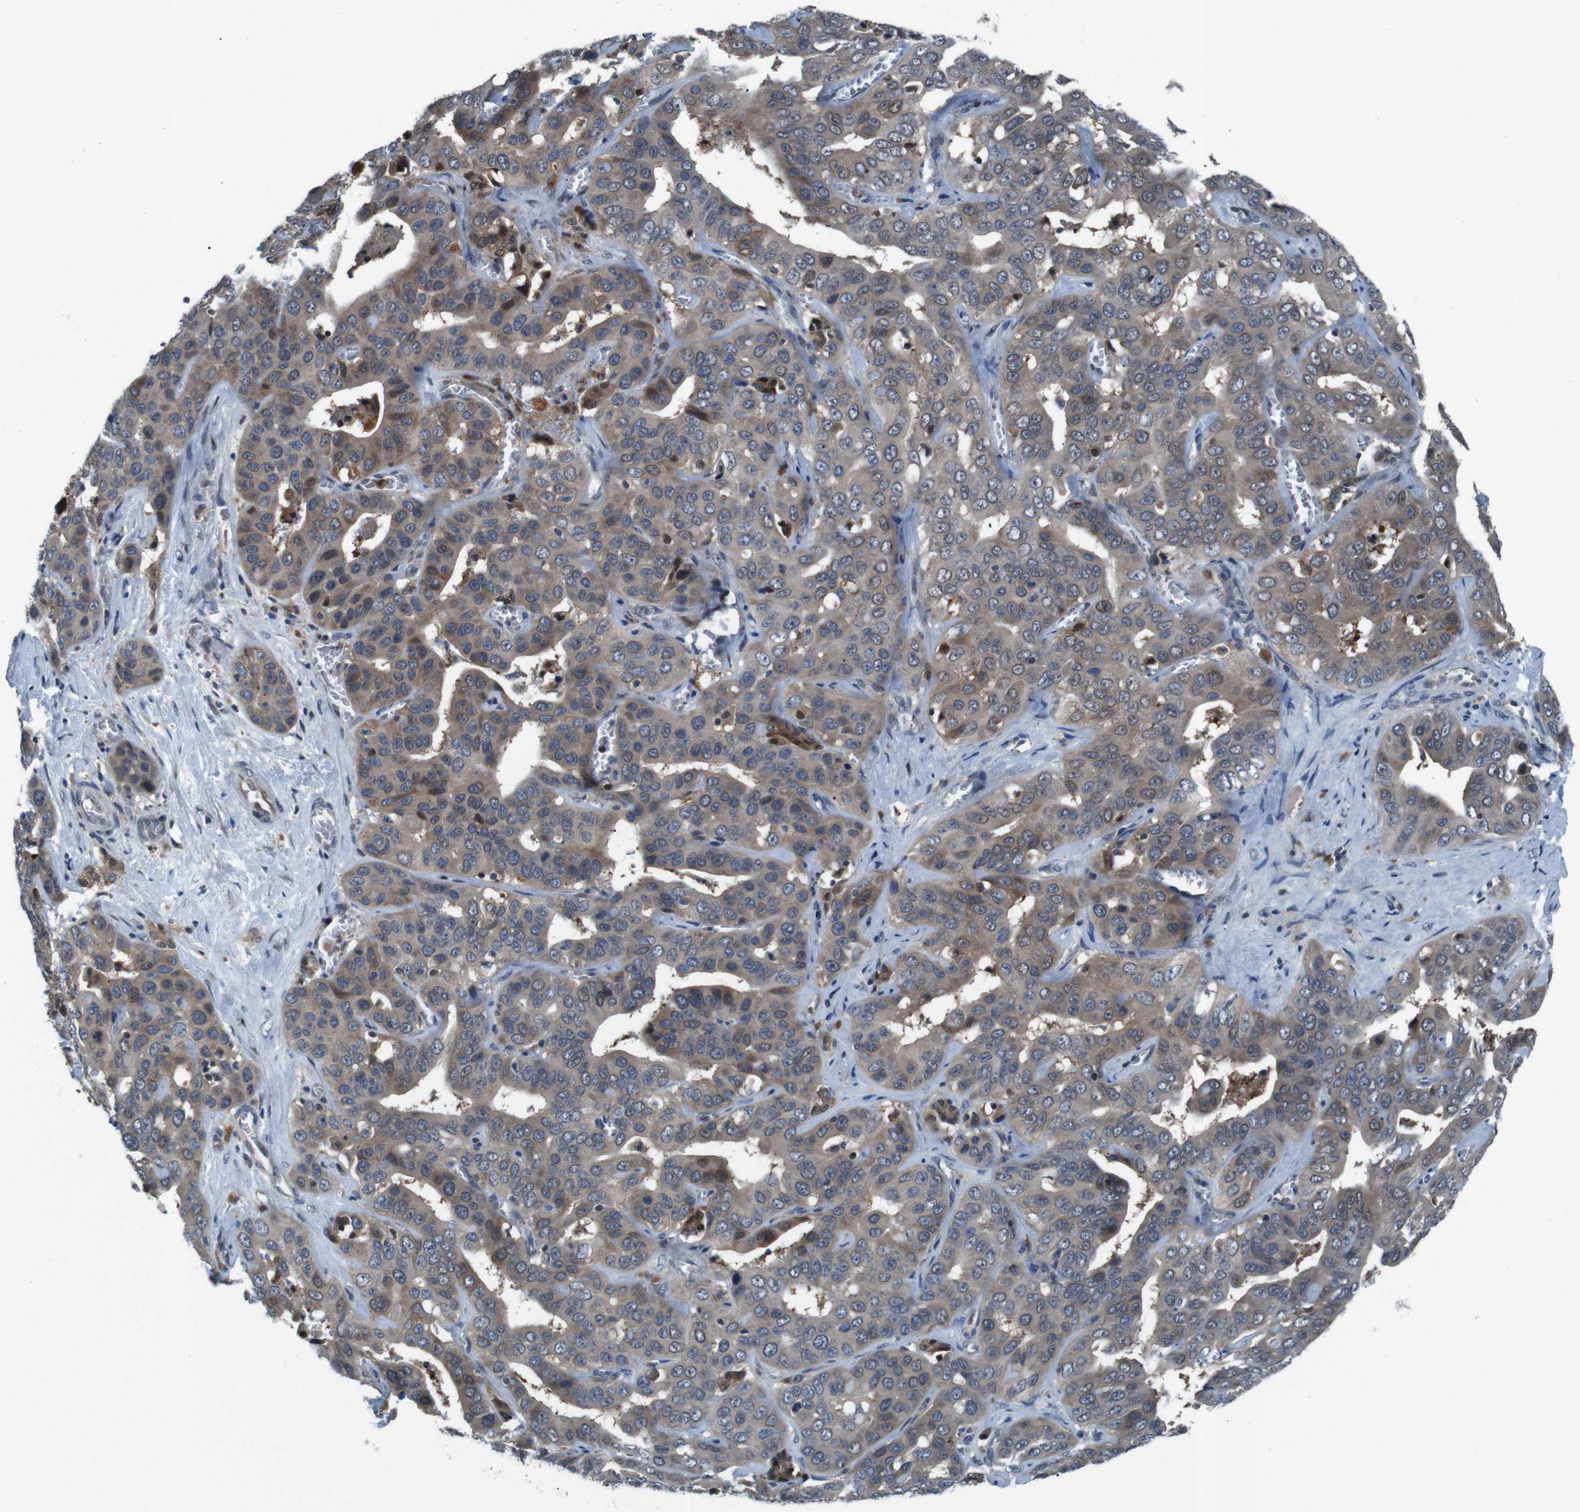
{"staining": {"intensity": "weak", "quantity": ">75%", "location": "cytoplasmic/membranous"}, "tissue": "liver cancer", "cell_type": "Tumor cells", "image_type": "cancer", "snomed": [{"axis": "morphology", "description": "Cholangiocarcinoma"}, {"axis": "topography", "description": "Liver"}], "caption": "Immunohistochemical staining of human liver cholangiocarcinoma reveals low levels of weak cytoplasmic/membranous expression in about >75% of tumor cells.", "gene": "LRP5", "patient": {"sex": "female", "age": 52}}